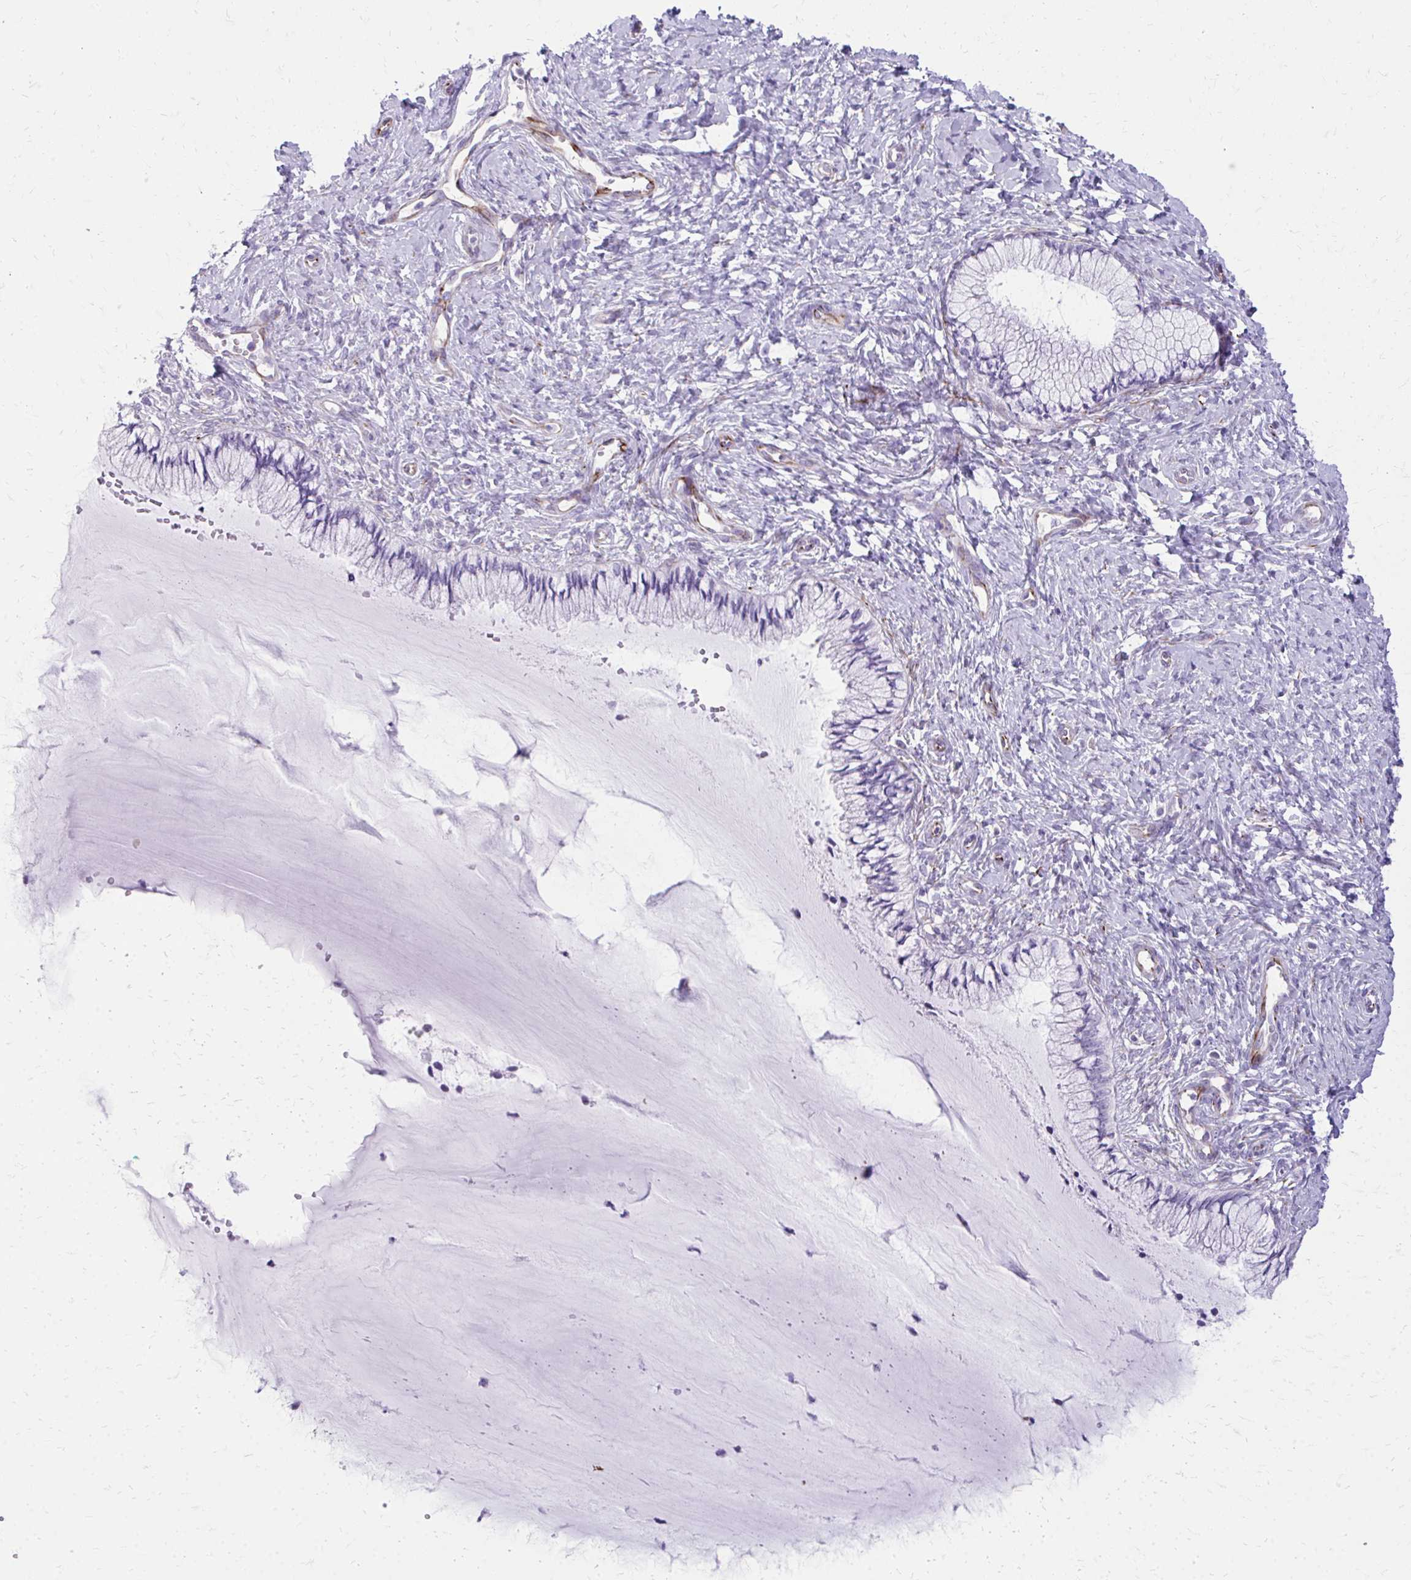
{"staining": {"intensity": "negative", "quantity": "none", "location": "none"}, "tissue": "cervix", "cell_type": "Glandular cells", "image_type": "normal", "snomed": [{"axis": "morphology", "description": "Normal tissue, NOS"}, {"axis": "topography", "description": "Cervix"}], "caption": "There is no significant staining in glandular cells of cervix. The staining was performed using DAB (3,3'-diaminobenzidine) to visualize the protein expression in brown, while the nuclei were stained in blue with hematoxylin (Magnification: 20x).", "gene": "TRIM6", "patient": {"sex": "female", "age": 37}}